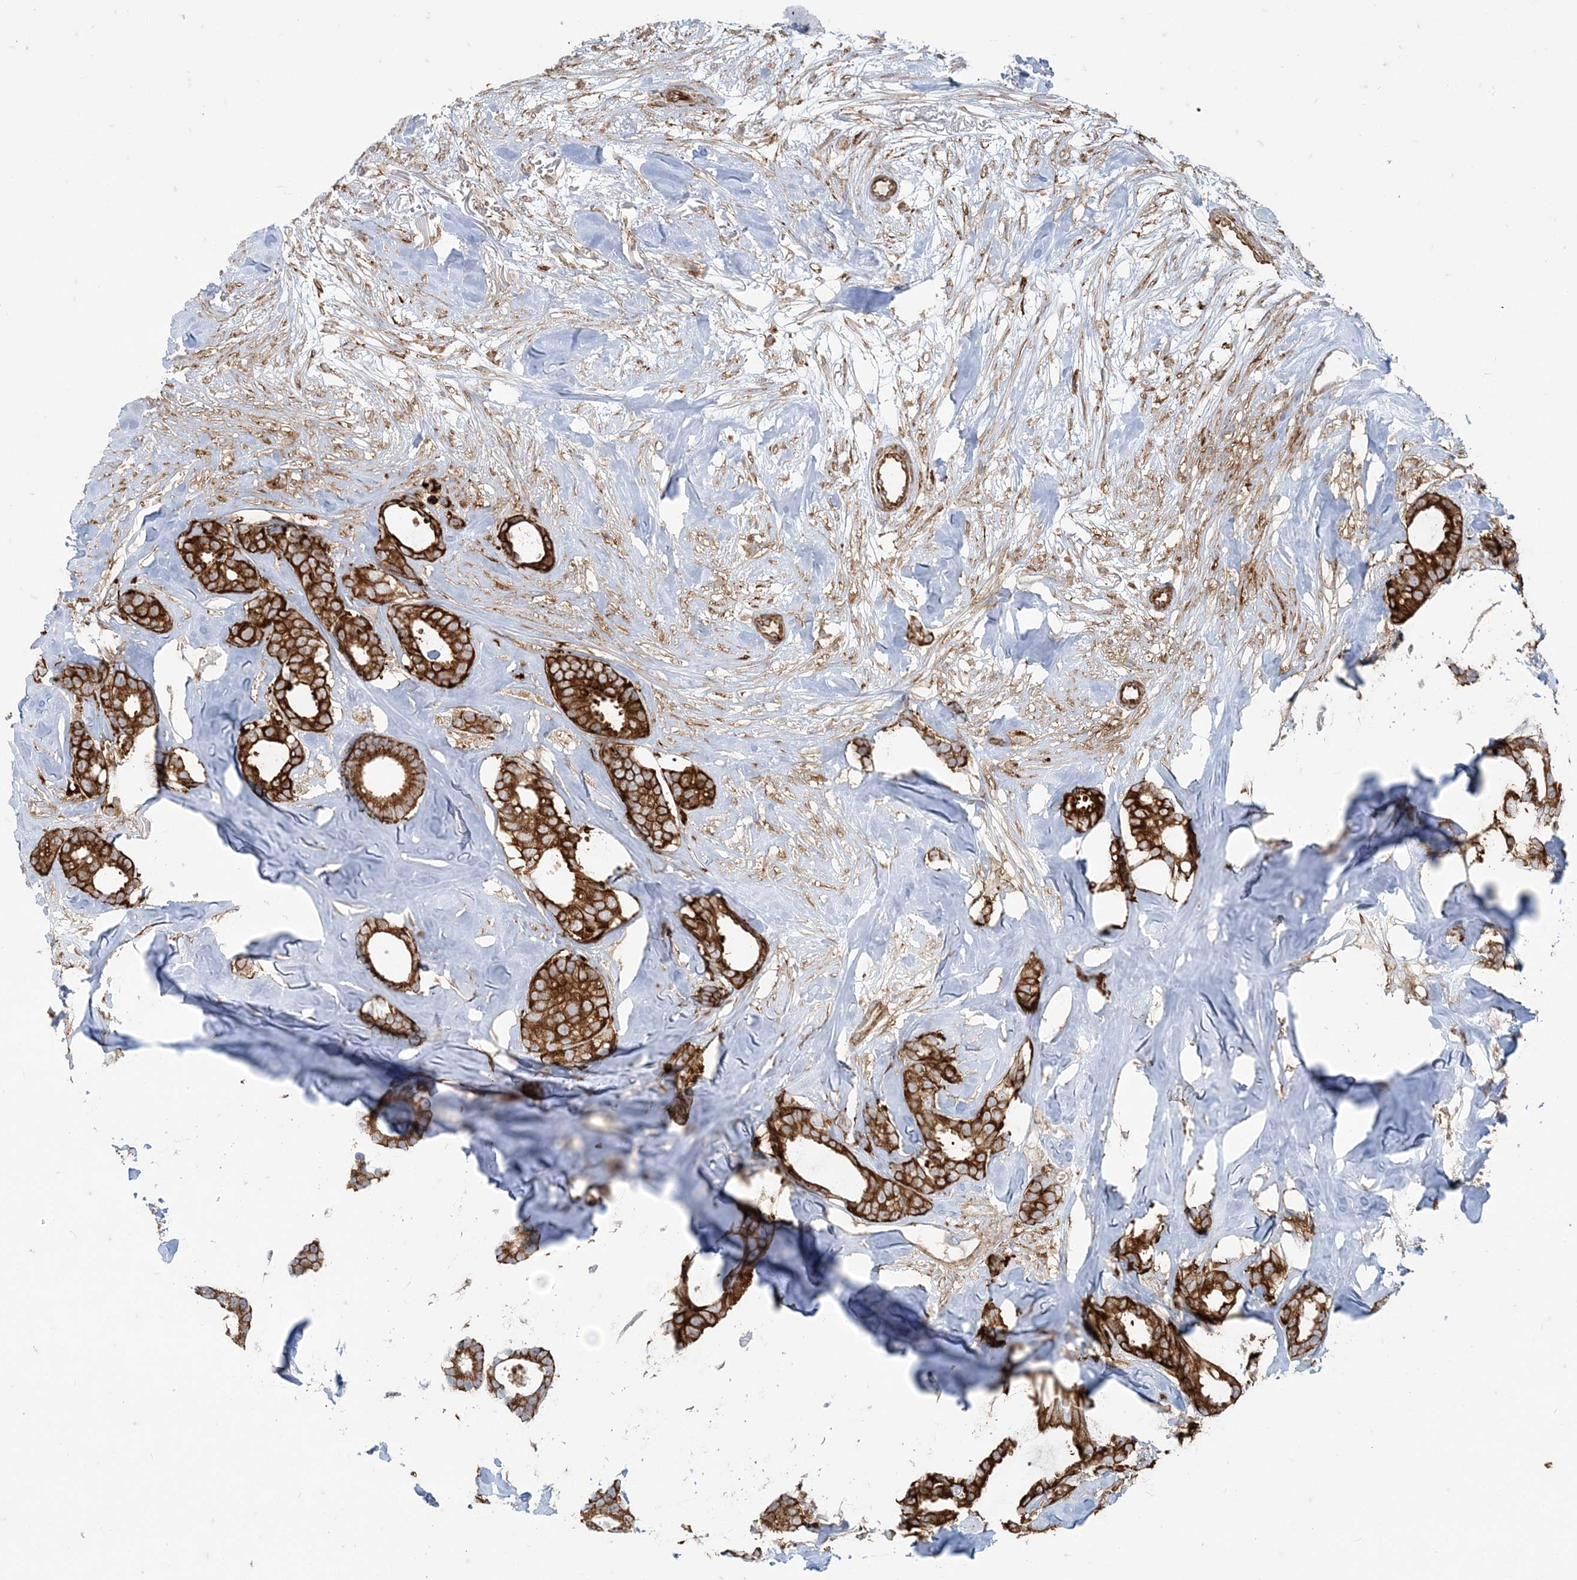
{"staining": {"intensity": "strong", "quantity": ">75%", "location": "cytoplasmic/membranous"}, "tissue": "breast cancer", "cell_type": "Tumor cells", "image_type": "cancer", "snomed": [{"axis": "morphology", "description": "Duct carcinoma"}, {"axis": "topography", "description": "Breast"}], "caption": "High-magnification brightfield microscopy of breast intraductal carcinoma stained with DAB (brown) and counterstained with hematoxylin (blue). tumor cells exhibit strong cytoplasmic/membranous expression is present in approximately>75% of cells.", "gene": "DERL3", "patient": {"sex": "female", "age": 87}}